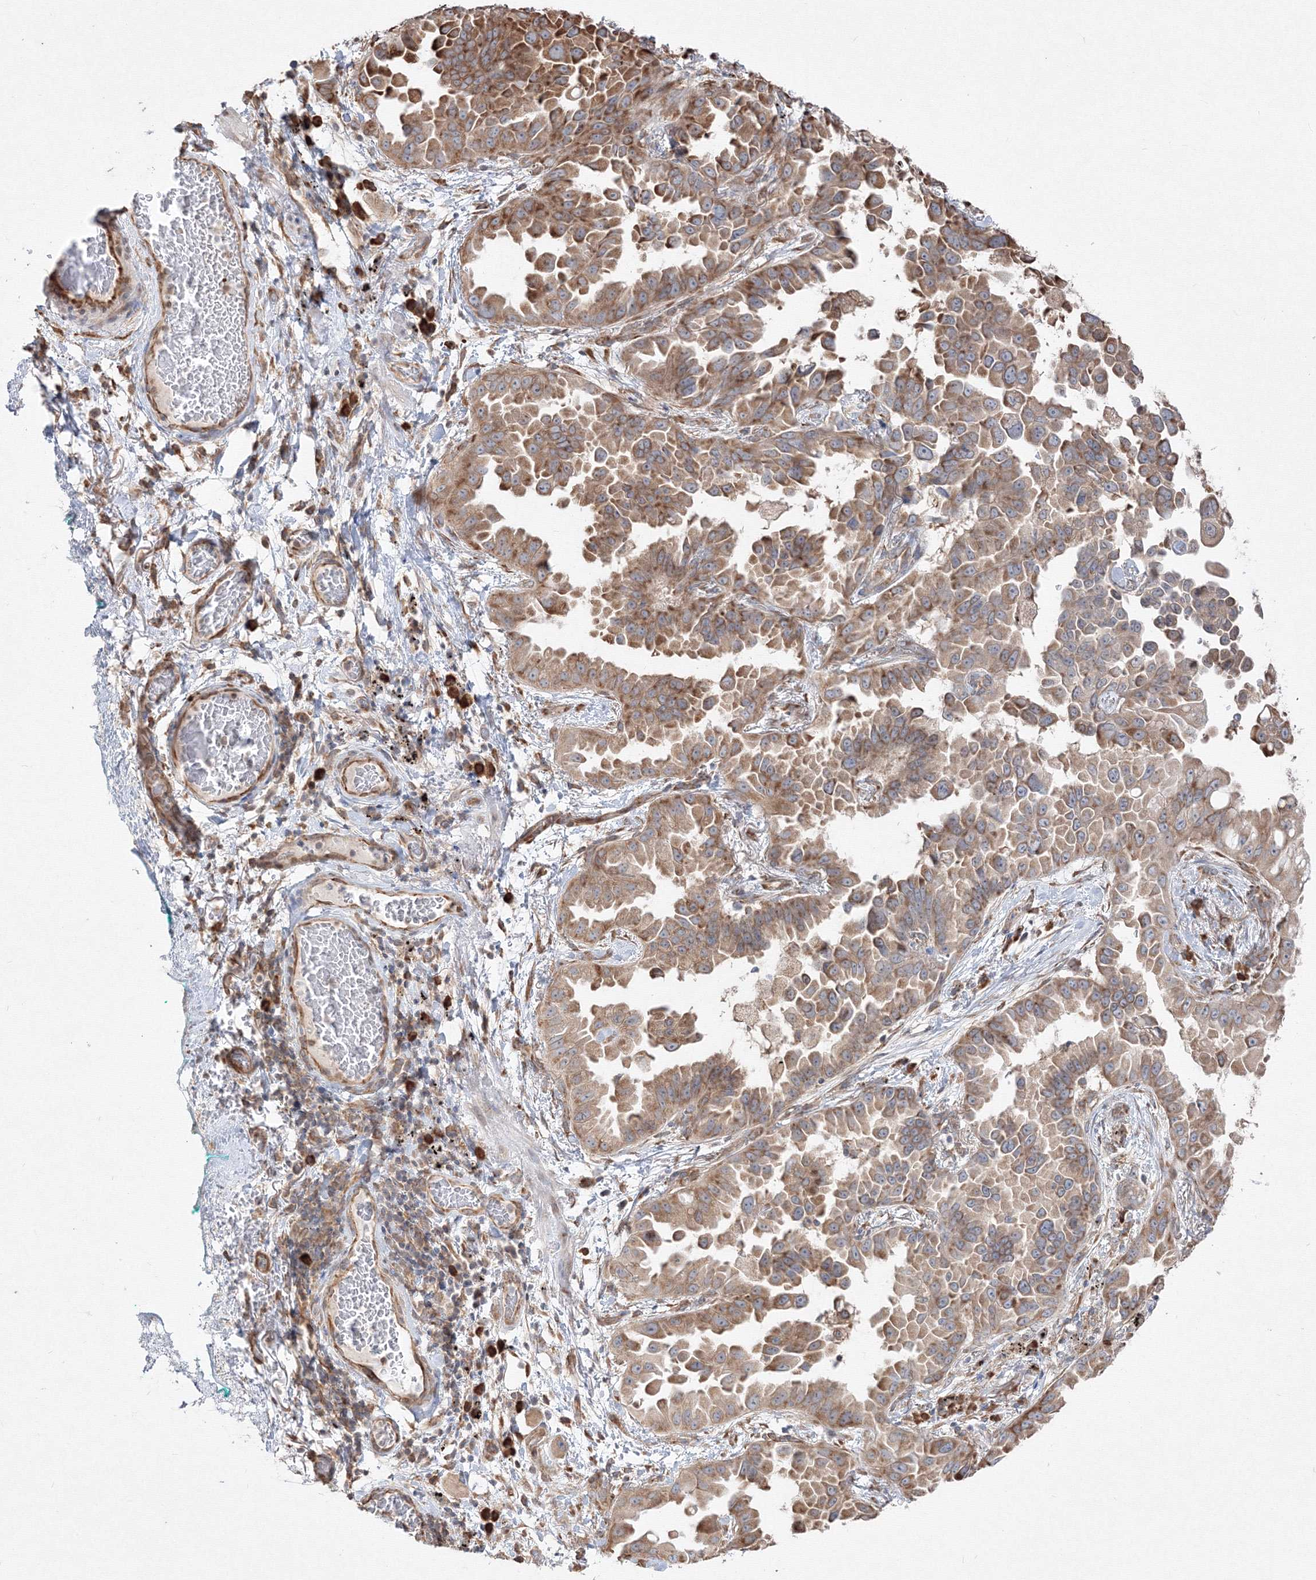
{"staining": {"intensity": "moderate", "quantity": "25%-75%", "location": "cytoplasmic/membranous"}, "tissue": "lung cancer", "cell_type": "Tumor cells", "image_type": "cancer", "snomed": [{"axis": "morphology", "description": "Adenocarcinoma, NOS"}, {"axis": "topography", "description": "Lung"}], "caption": "Lung cancer (adenocarcinoma) was stained to show a protein in brown. There is medium levels of moderate cytoplasmic/membranous staining in approximately 25%-75% of tumor cells. (Brightfield microscopy of DAB IHC at high magnification).", "gene": "FBXL8", "patient": {"sex": "female", "age": 67}}